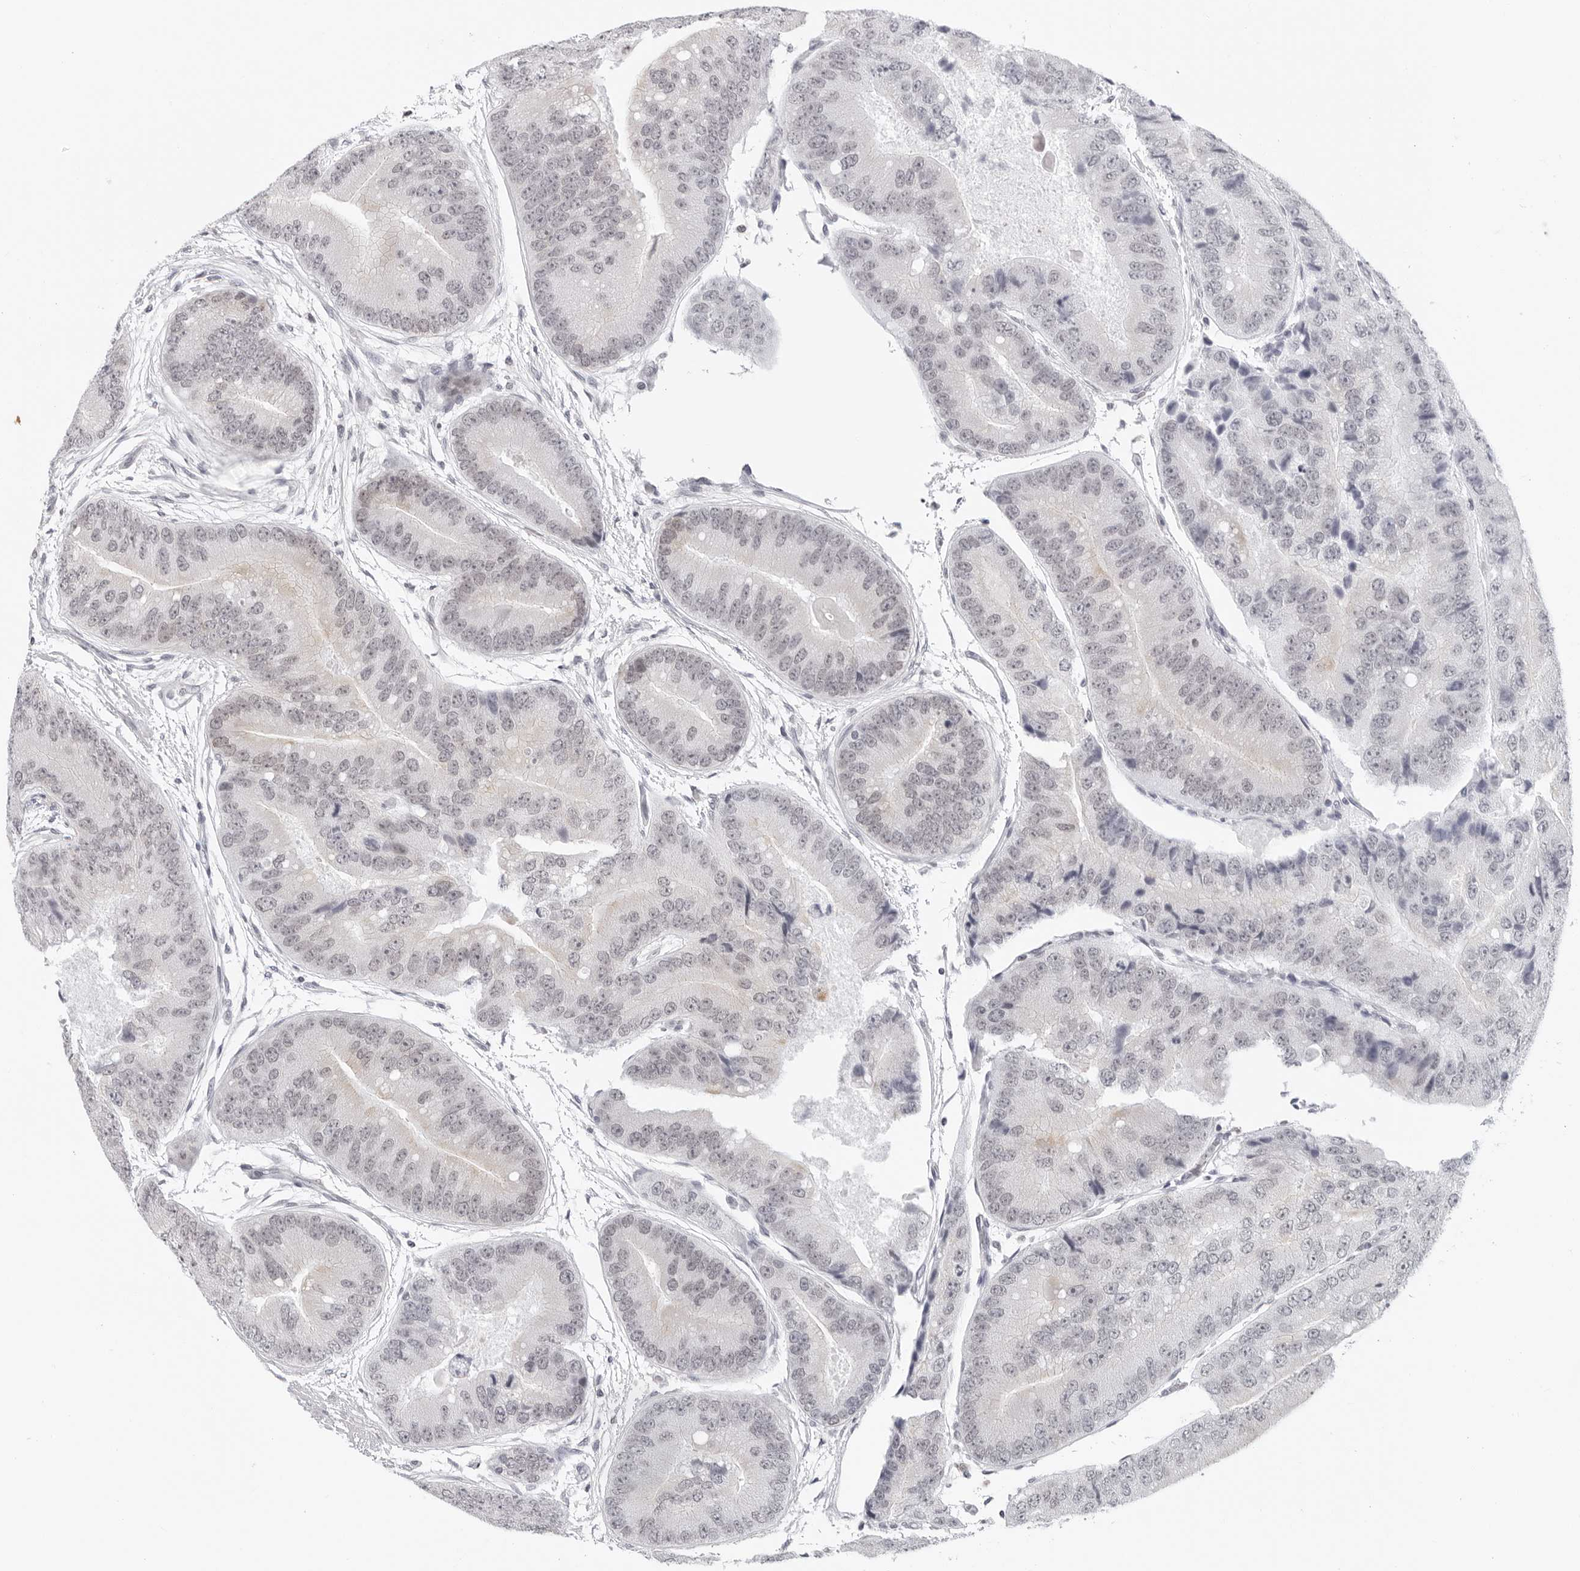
{"staining": {"intensity": "weak", "quantity": "<25%", "location": "nuclear"}, "tissue": "prostate cancer", "cell_type": "Tumor cells", "image_type": "cancer", "snomed": [{"axis": "morphology", "description": "Adenocarcinoma, High grade"}, {"axis": "topography", "description": "Prostate"}], "caption": "An image of human prostate adenocarcinoma (high-grade) is negative for staining in tumor cells.", "gene": "FLG2", "patient": {"sex": "male", "age": 70}}